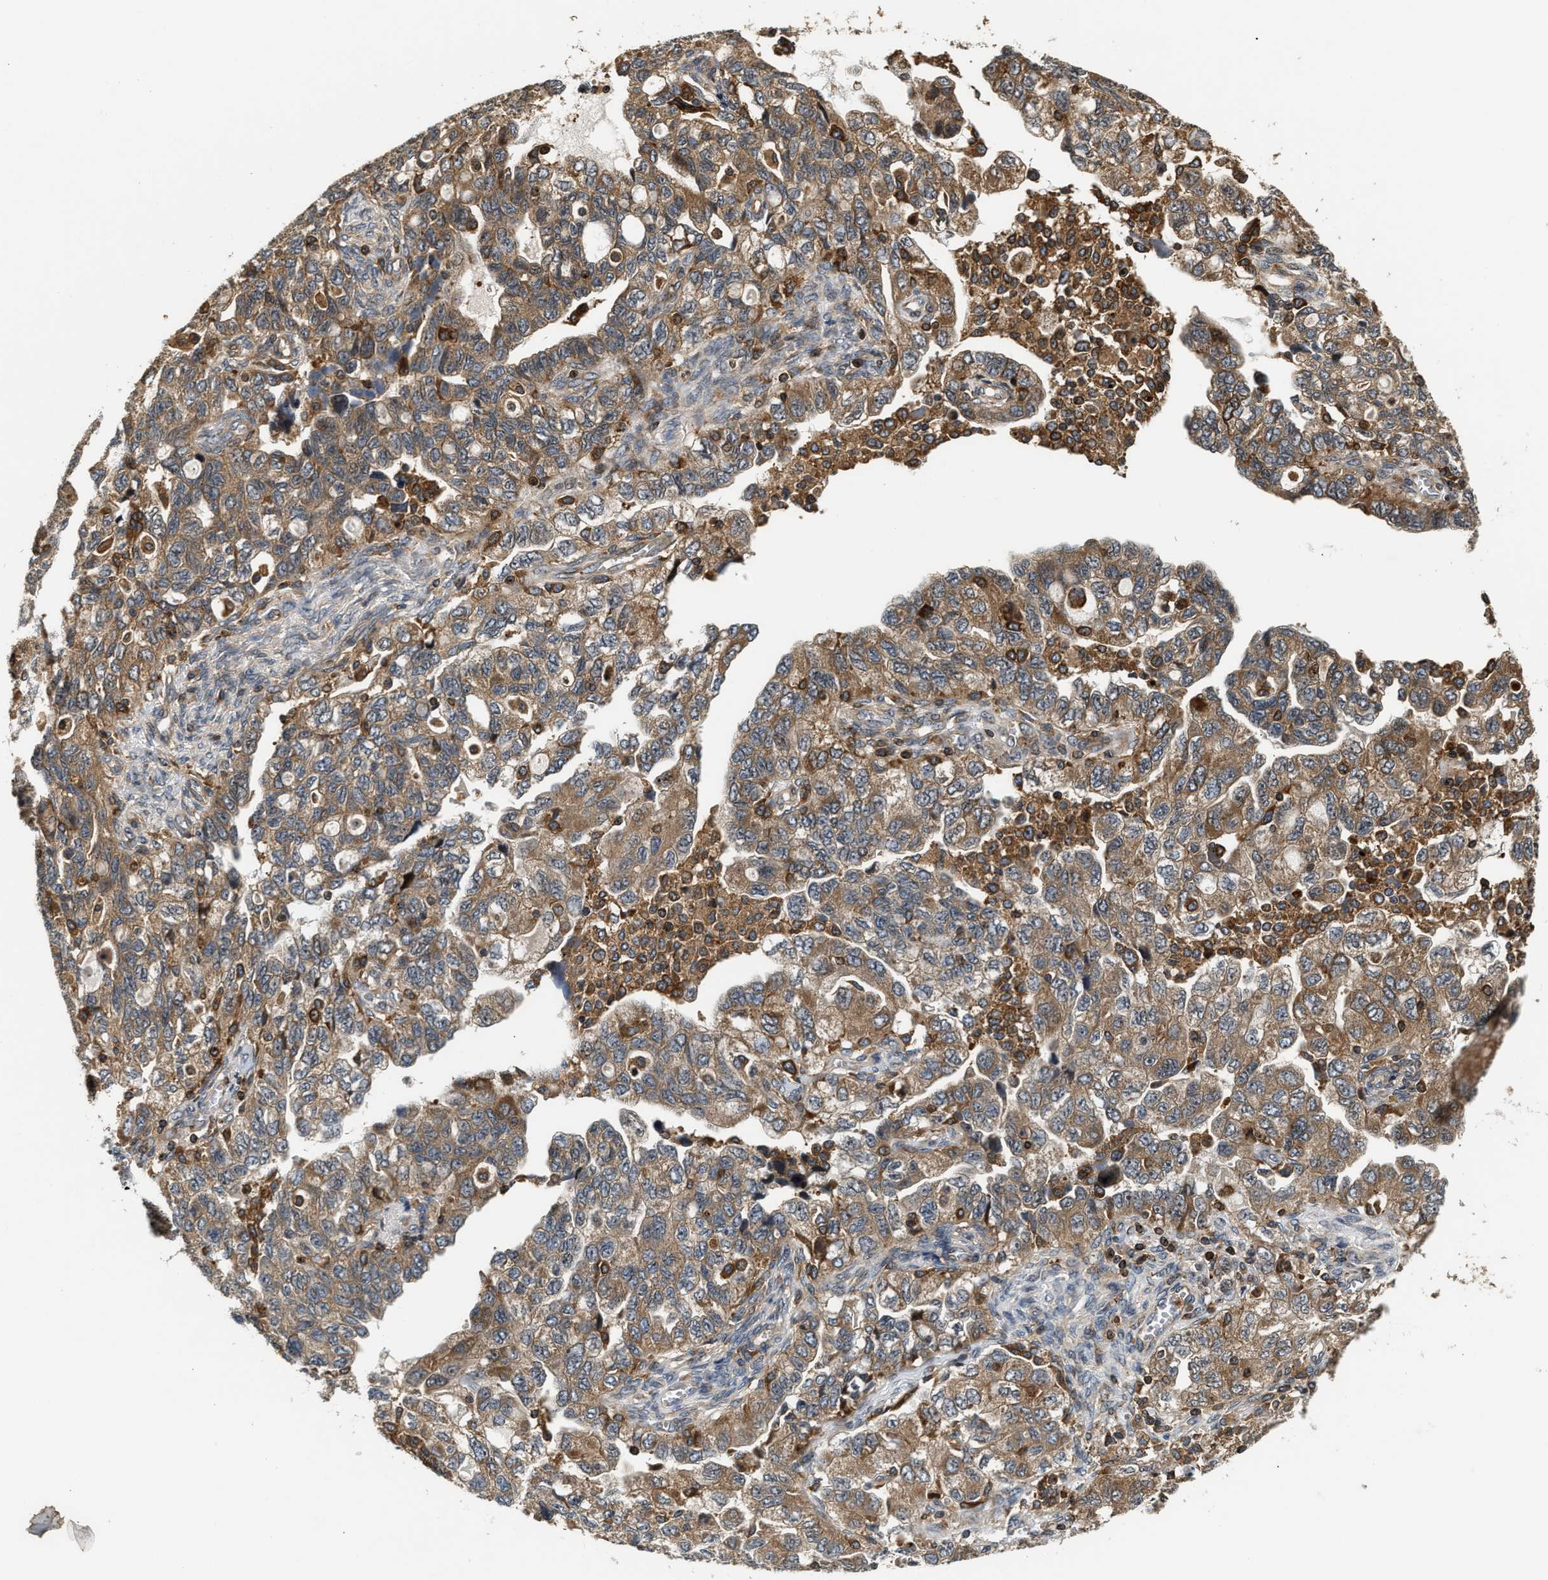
{"staining": {"intensity": "moderate", "quantity": ">75%", "location": "cytoplasmic/membranous"}, "tissue": "ovarian cancer", "cell_type": "Tumor cells", "image_type": "cancer", "snomed": [{"axis": "morphology", "description": "Carcinoma, NOS"}, {"axis": "morphology", "description": "Cystadenocarcinoma, serous, NOS"}, {"axis": "topography", "description": "Ovary"}], "caption": "This is an image of immunohistochemistry staining of carcinoma (ovarian), which shows moderate expression in the cytoplasmic/membranous of tumor cells.", "gene": "SNX5", "patient": {"sex": "female", "age": 69}}